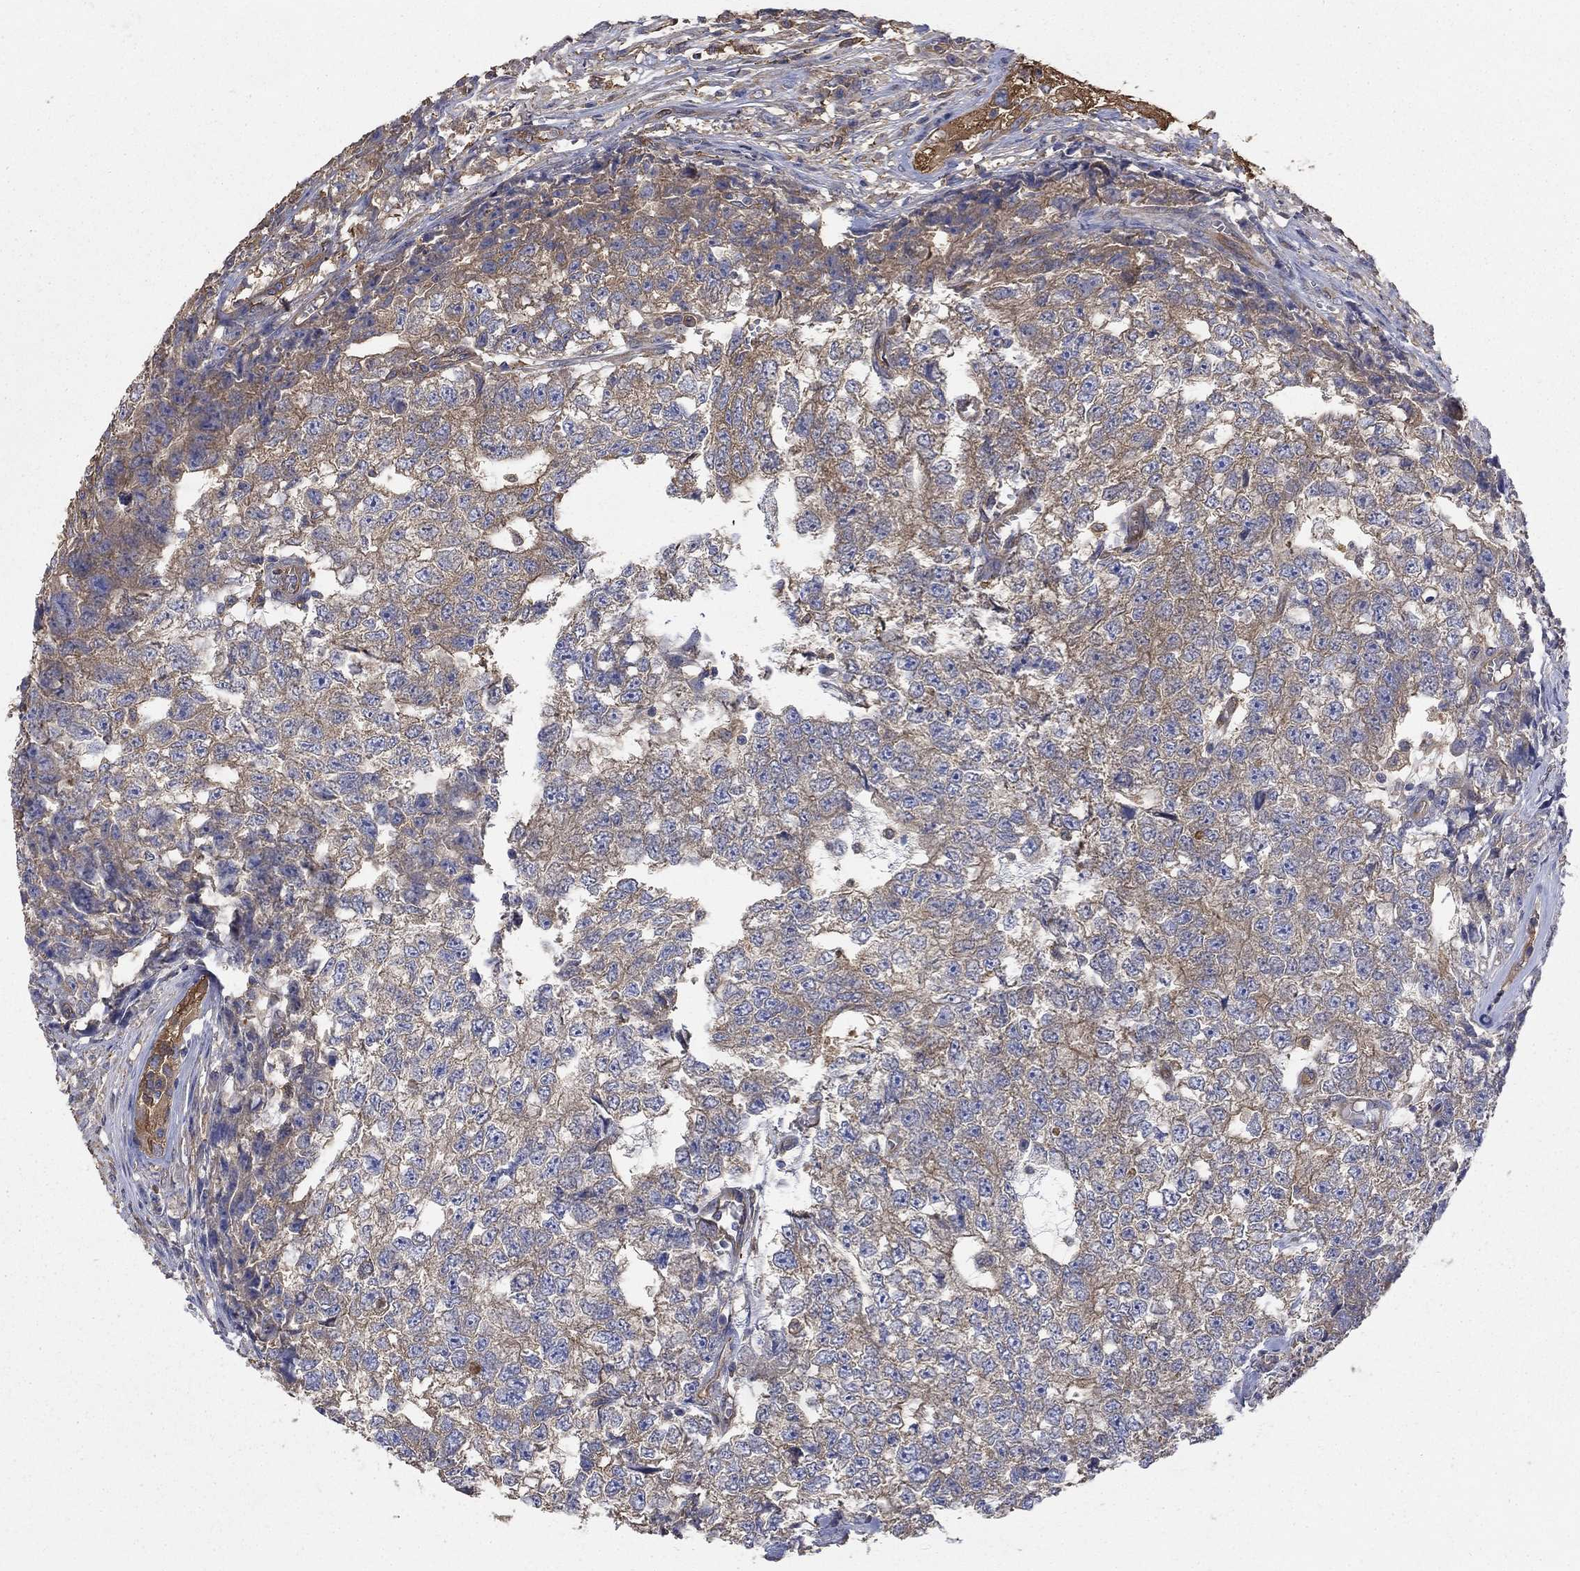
{"staining": {"intensity": "moderate", "quantity": "25%-75%", "location": "cytoplasmic/membranous"}, "tissue": "testis cancer", "cell_type": "Tumor cells", "image_type": "cancer", "snomed": [{"axis": "morphology", "description": "Seminoma, NOS"}, {"axis": "morphology", "description": "Carcinoma, Embryonal, NOS"}, {"axis": "topography", "description": "Testis"}], "caption": "There is medium levels of moderate cytoplasmic/membranous expression in tumor cells of testis seminoma, as demonstrated by immunohistochemical staining (brown color).", "gene": "DPYSL2", "patient": {"sex": "male", "age": 22}}